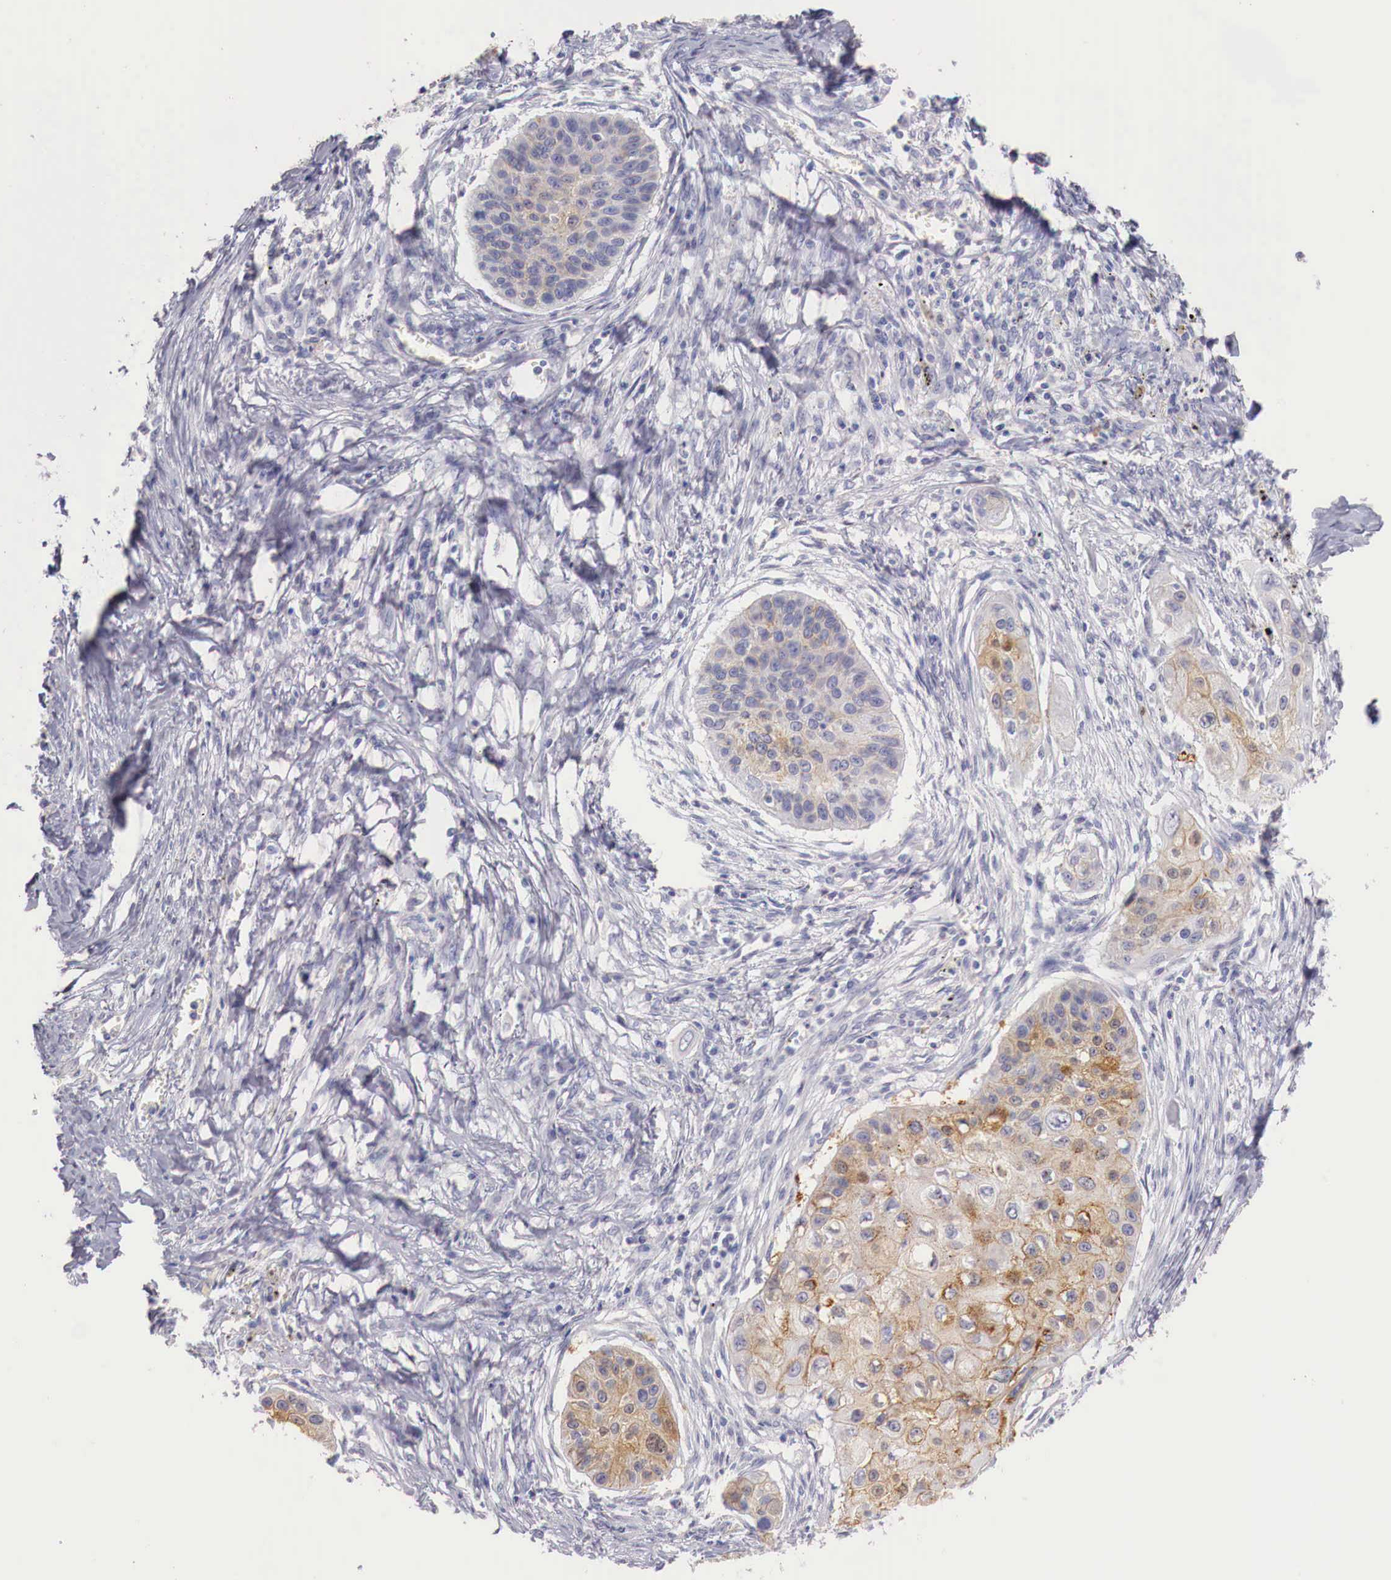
{"staining": {"intensity": "moderate", "quantity": ">75%", "location": "cytoplasmic/membranous"}, "tissue": "lung cancer", "cell_type": "Tumor cells", "image_type": "cancer", "snomed": [{"axis": "morphology", "description": "Squamous cell carcinoma, NOS"}, {"axis": "topography", "description": "Lung"}], "caption": "This image shows immunohistochemistry (IHC) staining of lung cancer (squamous cell carcinoma), with medium moderate cytoplasmic/membranous staining in approximately >75% of tumor cells.", "gene": "ITIH6", "patient": {"sex": "male", "age": 71}}